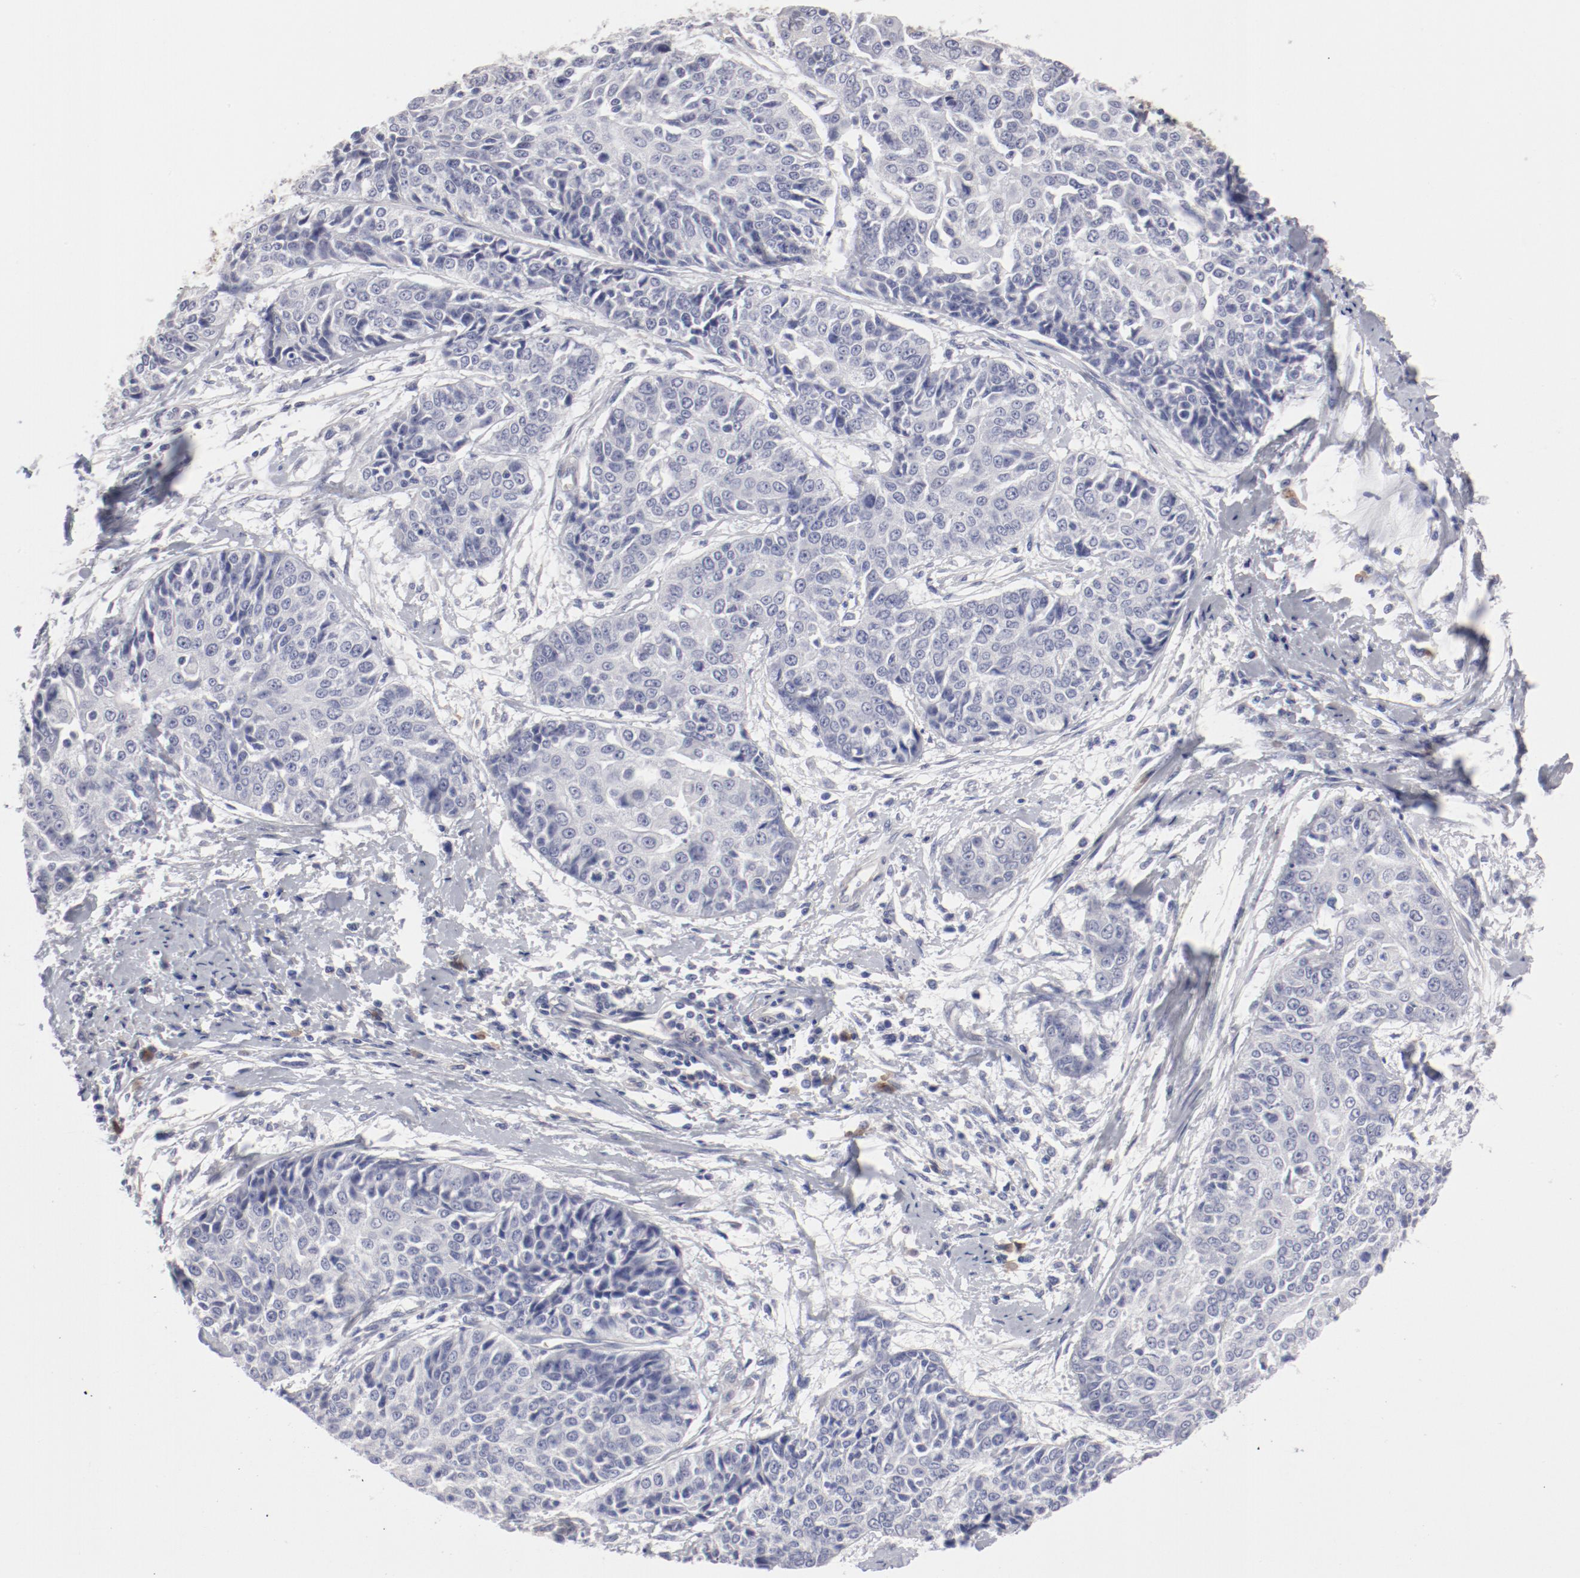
{"staining": {"intensity": "negative", "quantity": "none", "location": "none"}, "tissue": "cervical cancer", "cell_type": "Tumor cells", "image_type": "cancer", "snomed": [{"axis": "morphology", "description": "Squamous cell carcinoma, NOS"}, {"axis": "topography", "description": "Cervix"}], "caption": "An image of human cervical cancer (squamous cell carcinoma) is negative for staining in tumor cells.", "gene": "LAX1", "patient": {"sex": "female", "age": 64}}